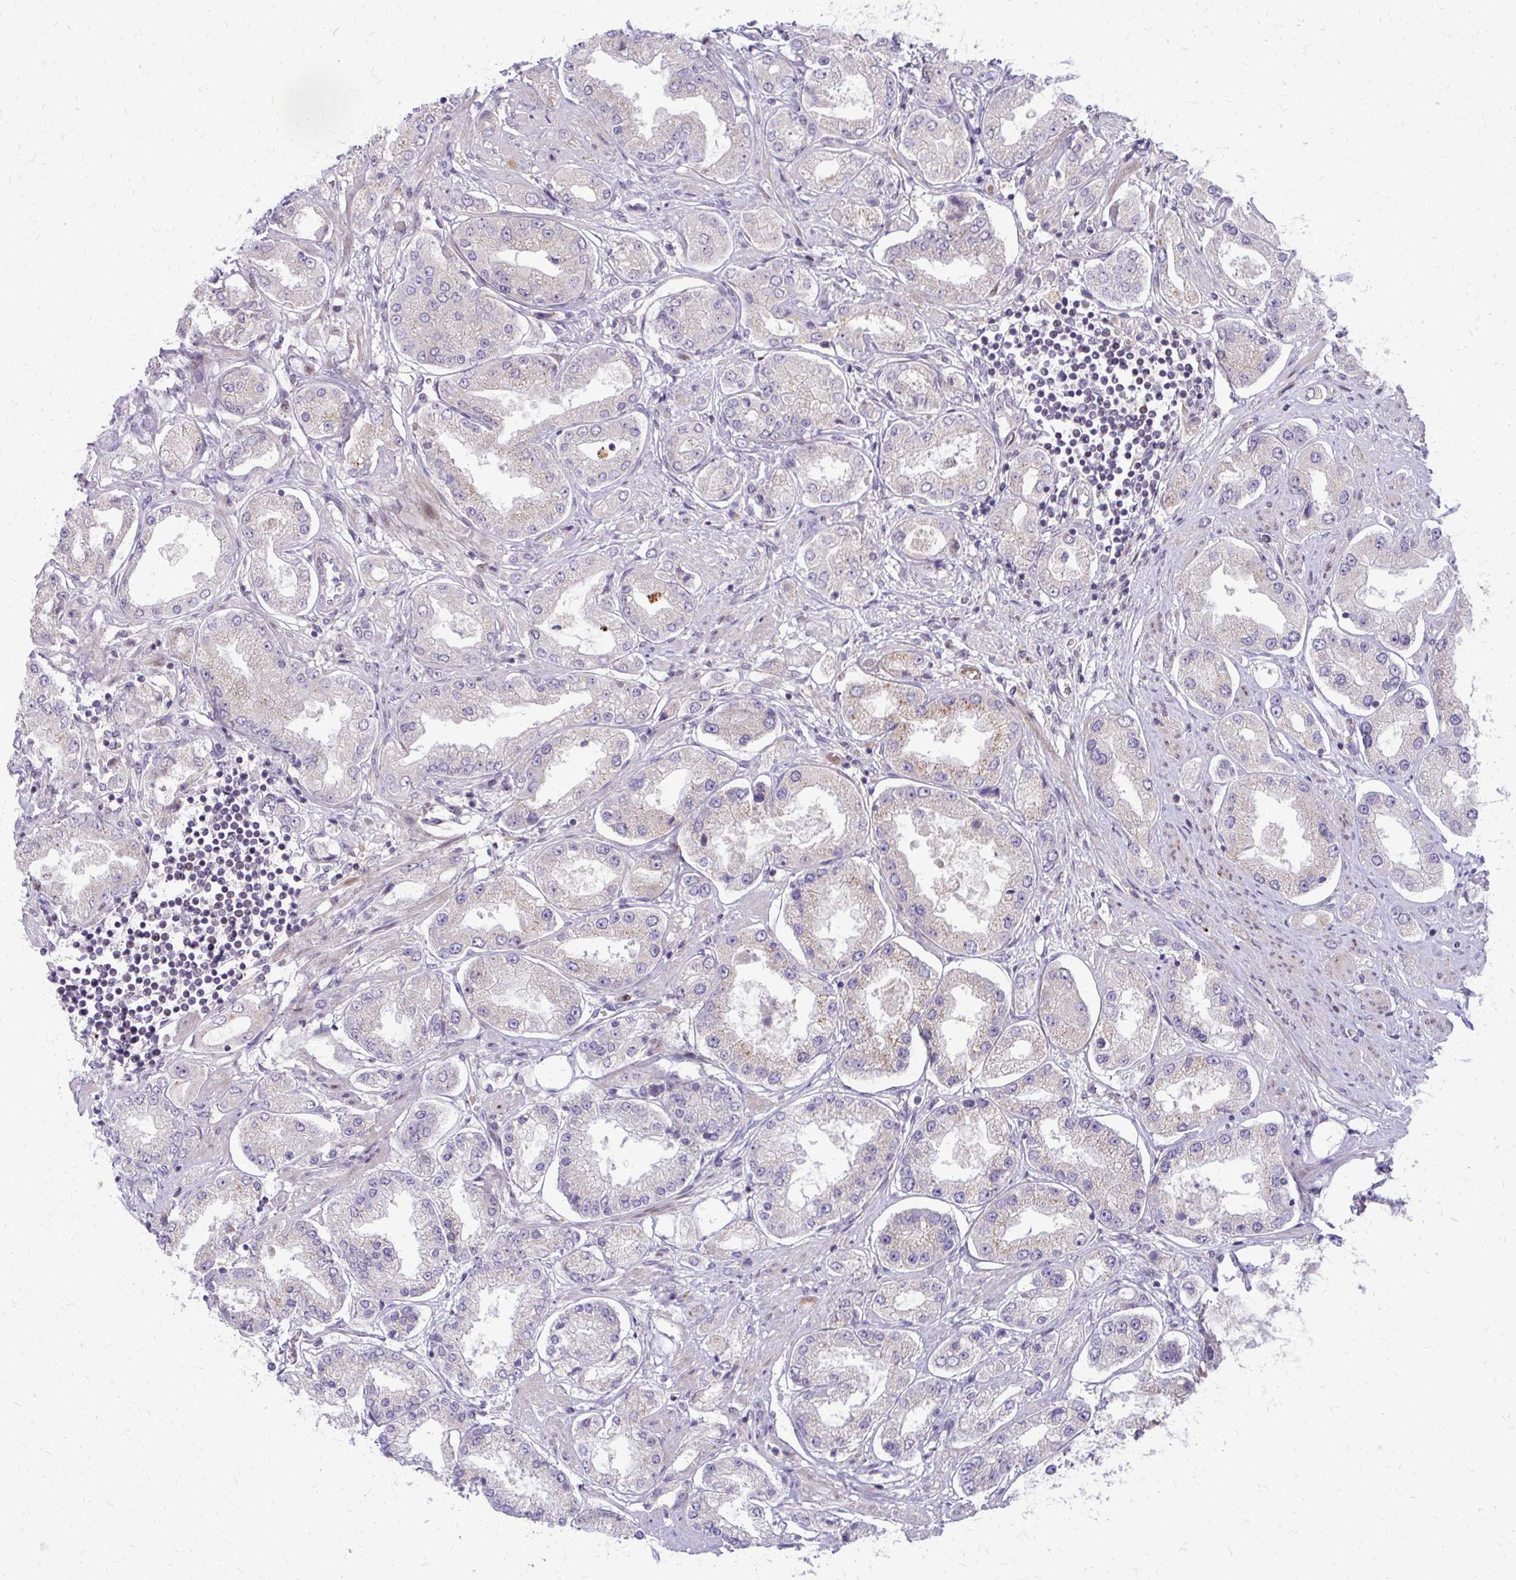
{"staining": {"intensity": "negative", "quantity": "none", "location": "none"}, "tissue": "prostate cancer", "cell_type": "Tumor cells", "image_type": "cancer", "snomed": [{"axis": "morphology", "description": "Adenocarcinoma, High grade"}, {"axis": "topography", "description": "Prostate"}], "caption": "Prostate cancer (high-grade adenocarcinoma) stained for a protein using IHC exhibits no expression tumor cells.", "gene": "PPDPFL", "patient": {"sex": "male", "age": 69}}